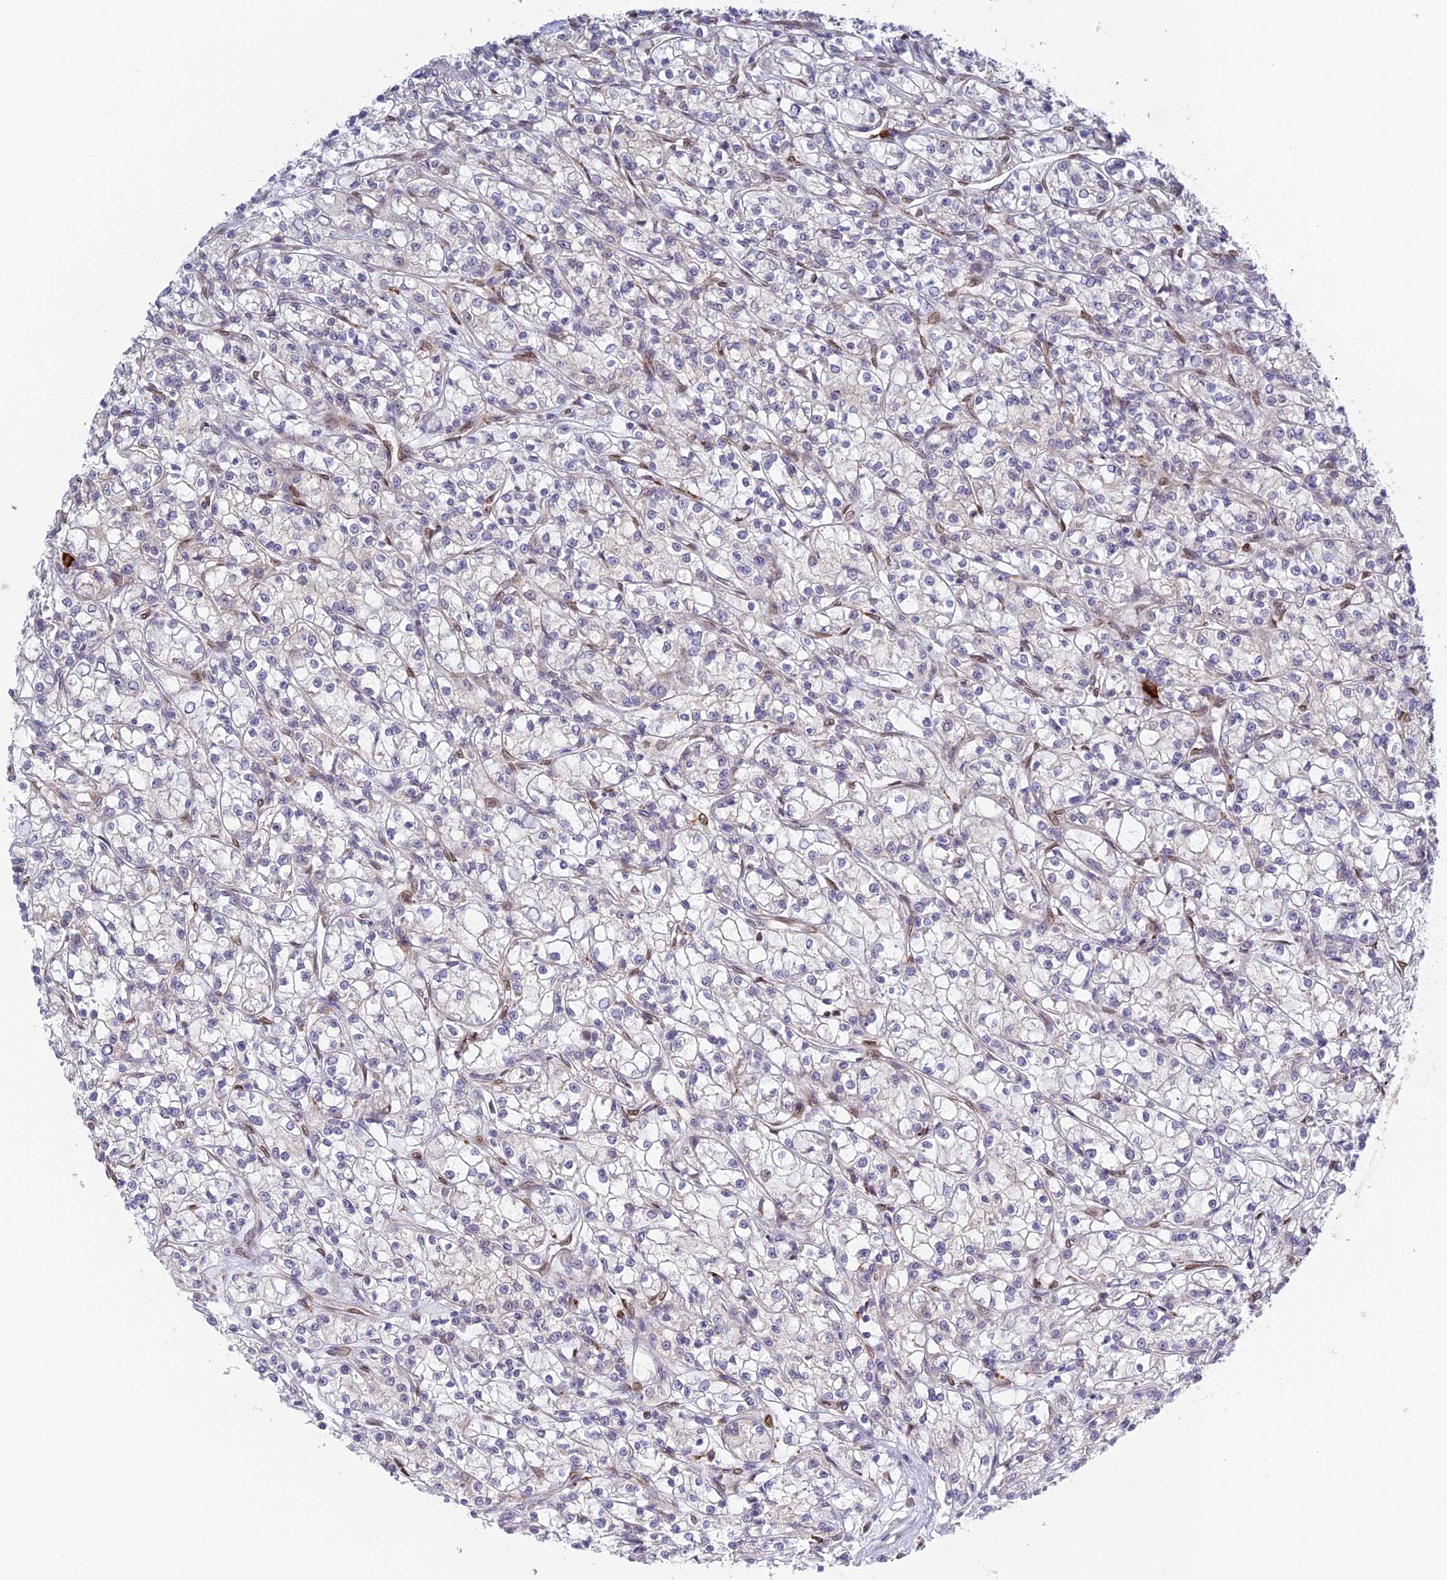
{"staining": {"intensity": "negative", "quantity": "none", "location": "none"}, "tissue": "renal cancer", "cell_type": "Tumor cells", "image_type": "cancer", "snomed": [{"axis": "morphology", "description": "Adenocarcinoma, NOS"}, {"axis": "topography", "description": "Kidney"}], "caption": "Immunohistochemical staining of human renal cancer shows no significant expression in tumor cells.", "gene": "SKIC8", "patient": {"sex": "female", "age": 59}}